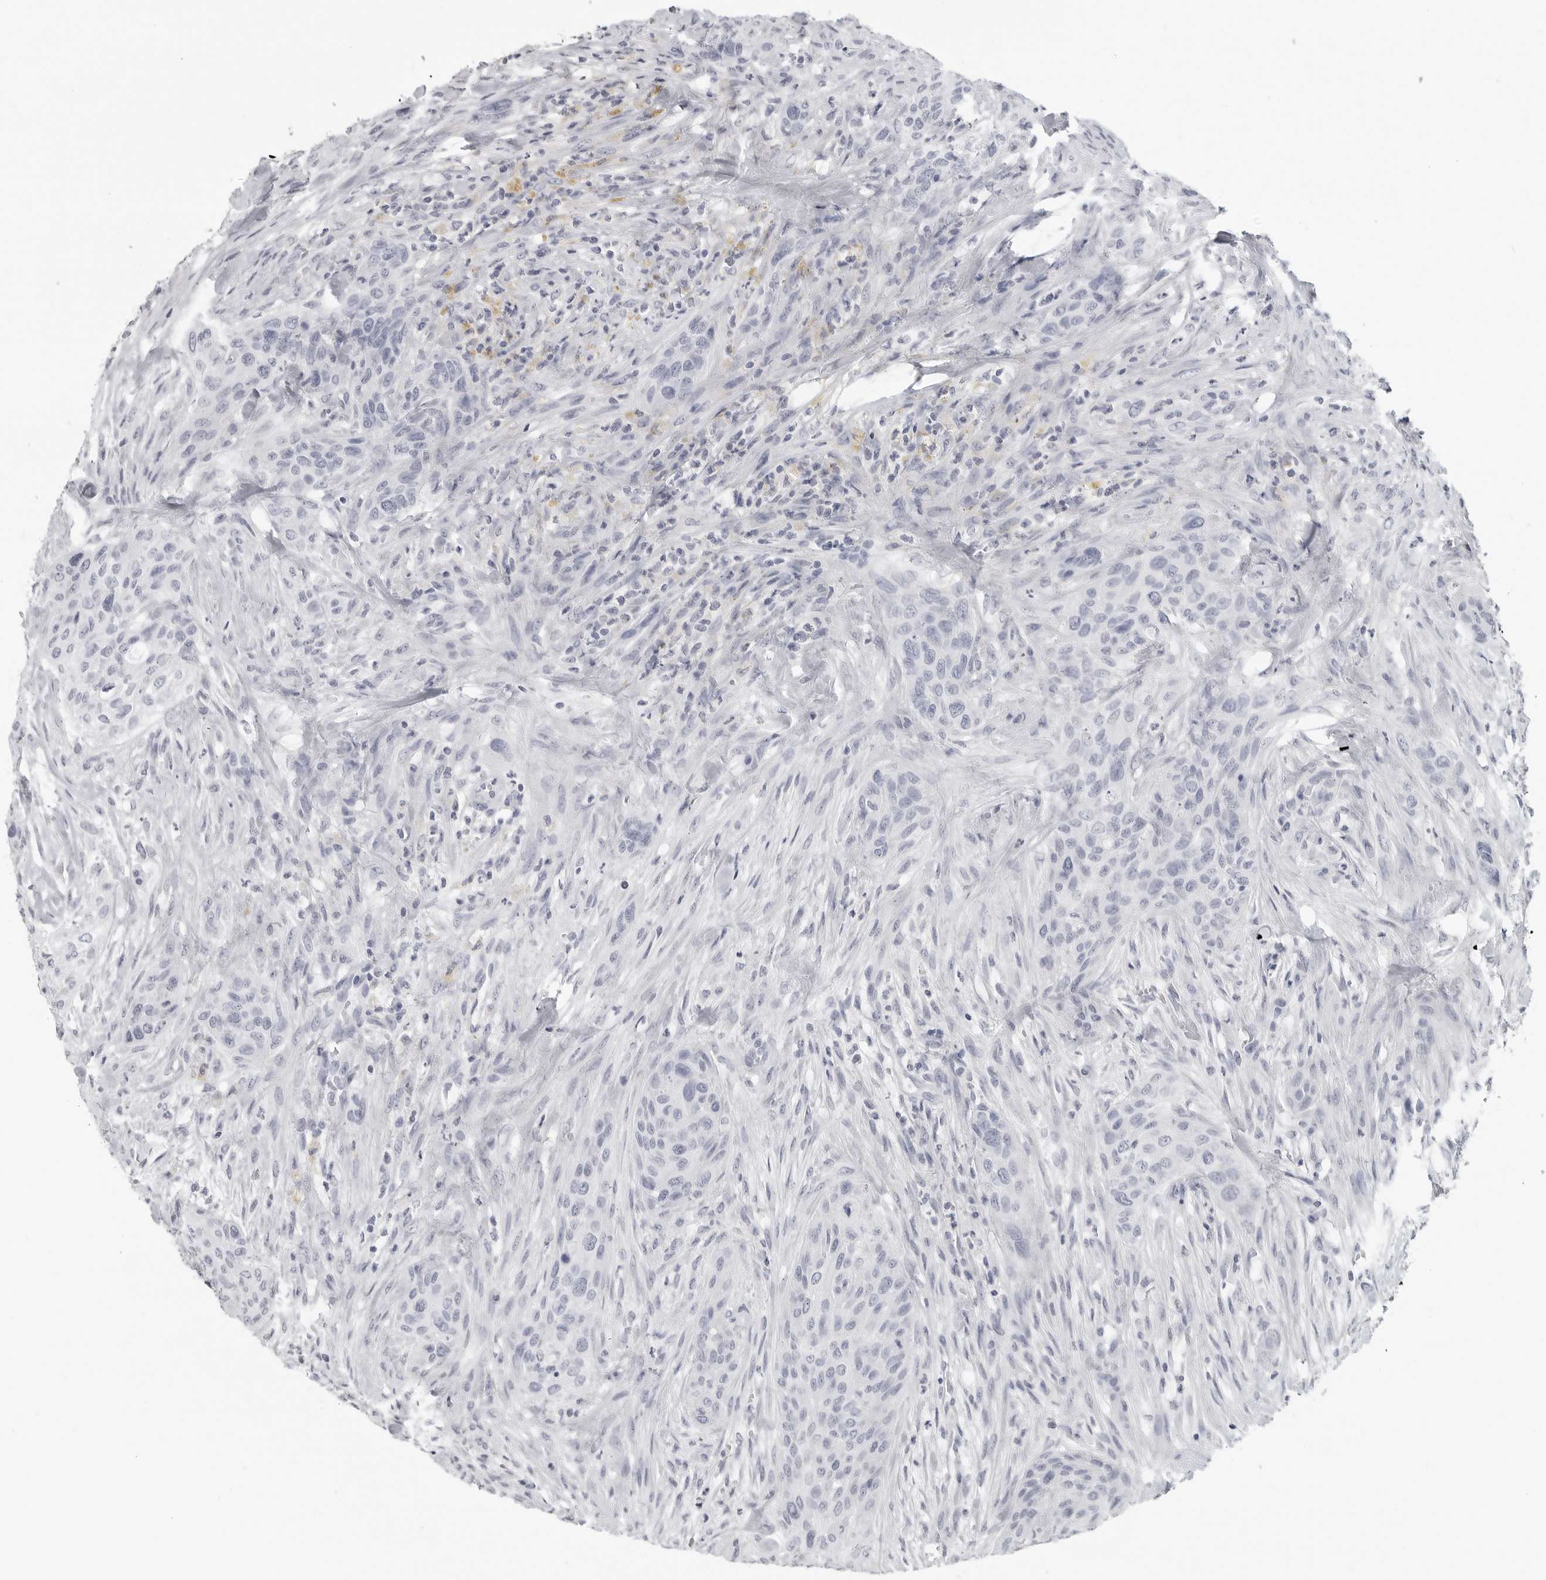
{"staining": {"intensity": "negative", "quantity": "none", "location": "none"}, "tissue": "urothelial cancer", "cell_type": "Tumor cells", "image_type": "cancer", "snomed": [{"axis": "morphology", "description": "Urothelial carcinoma, High grade"}, {"axis": "topography", "description": "Urinary bladder"}], "caption": "High-grade urothelial carcinoma stained for a protein using immunohistochemistry (IHC) exhibits no staining tumor cells.", "gene": "LY6D", "patient": {"sex": "male", "age": 35}}